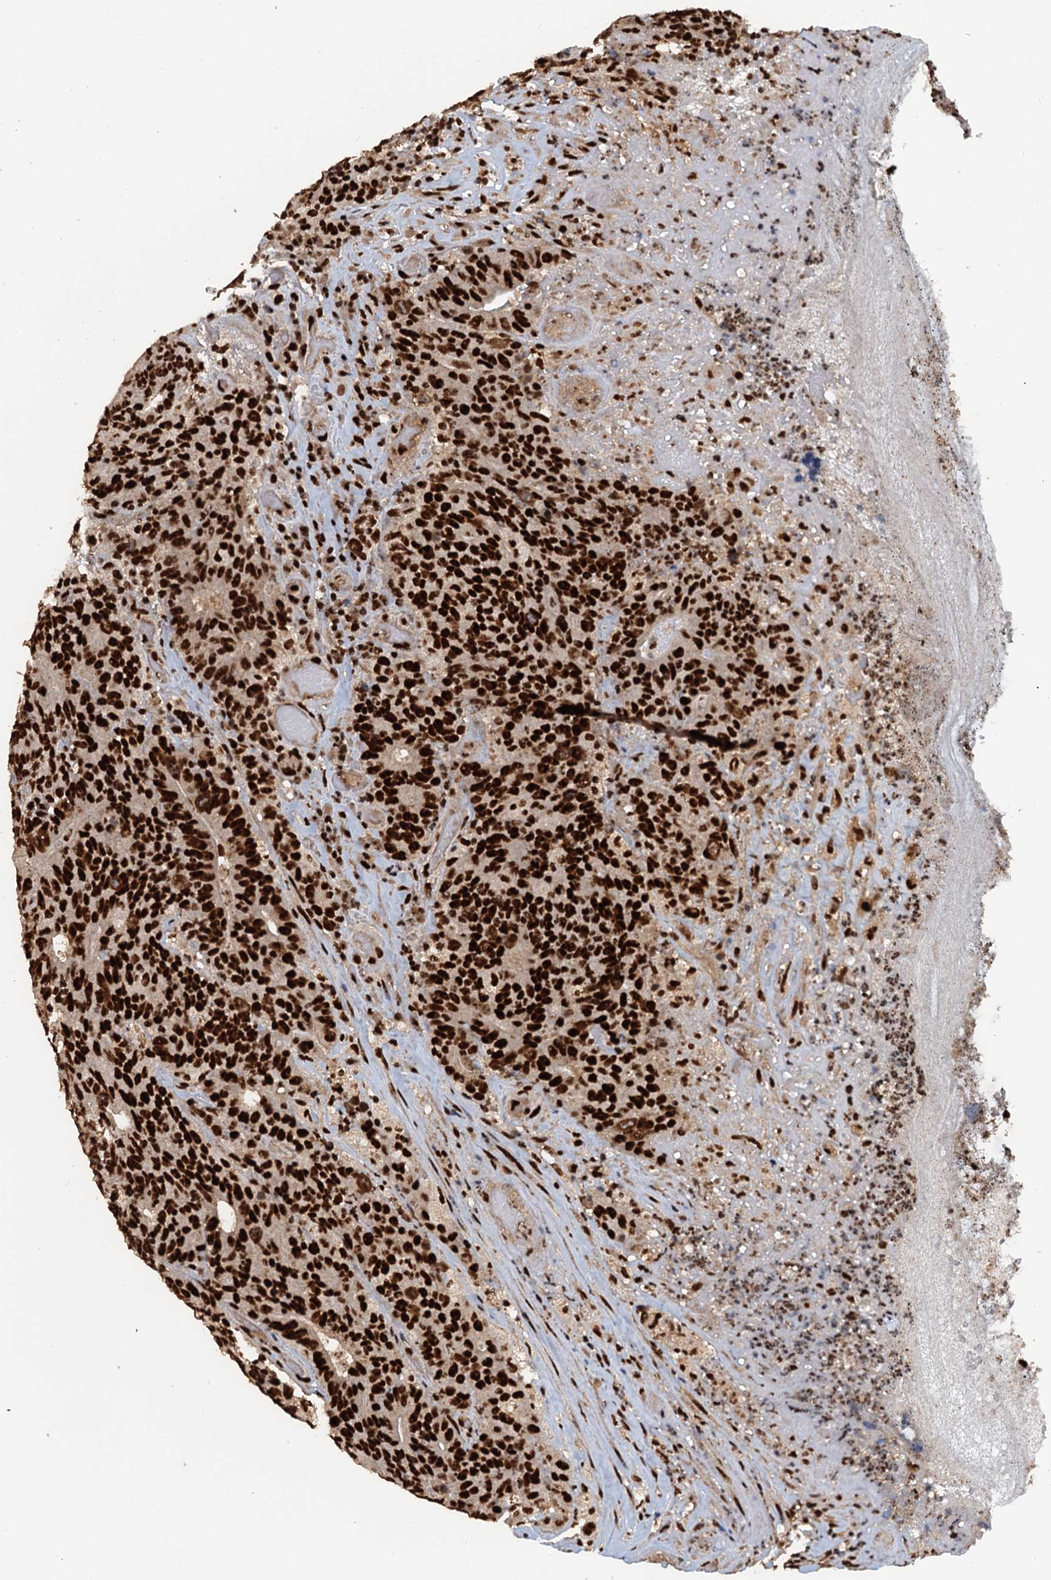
{"staining": {"intensity": "strong", "quantity": ">75%", "location": "nuclear"}, "tissue": "colorectal cancer", "cell_type": "Tumor cells", "image_type": "cancer", "snomed": [{"axis": "morphology", "description": "Adenocarcinoma, NOS"}, {"axis": "topography", "description": "Colon"}], "caption": "Brown immunohistochemical staining in adenocarcinoma (colorectal) displays strong nuclear staining in approximately >75% of tumor cells.", "gene": "ZC3H18", "patient": {"sex": "female", "age": 75}}